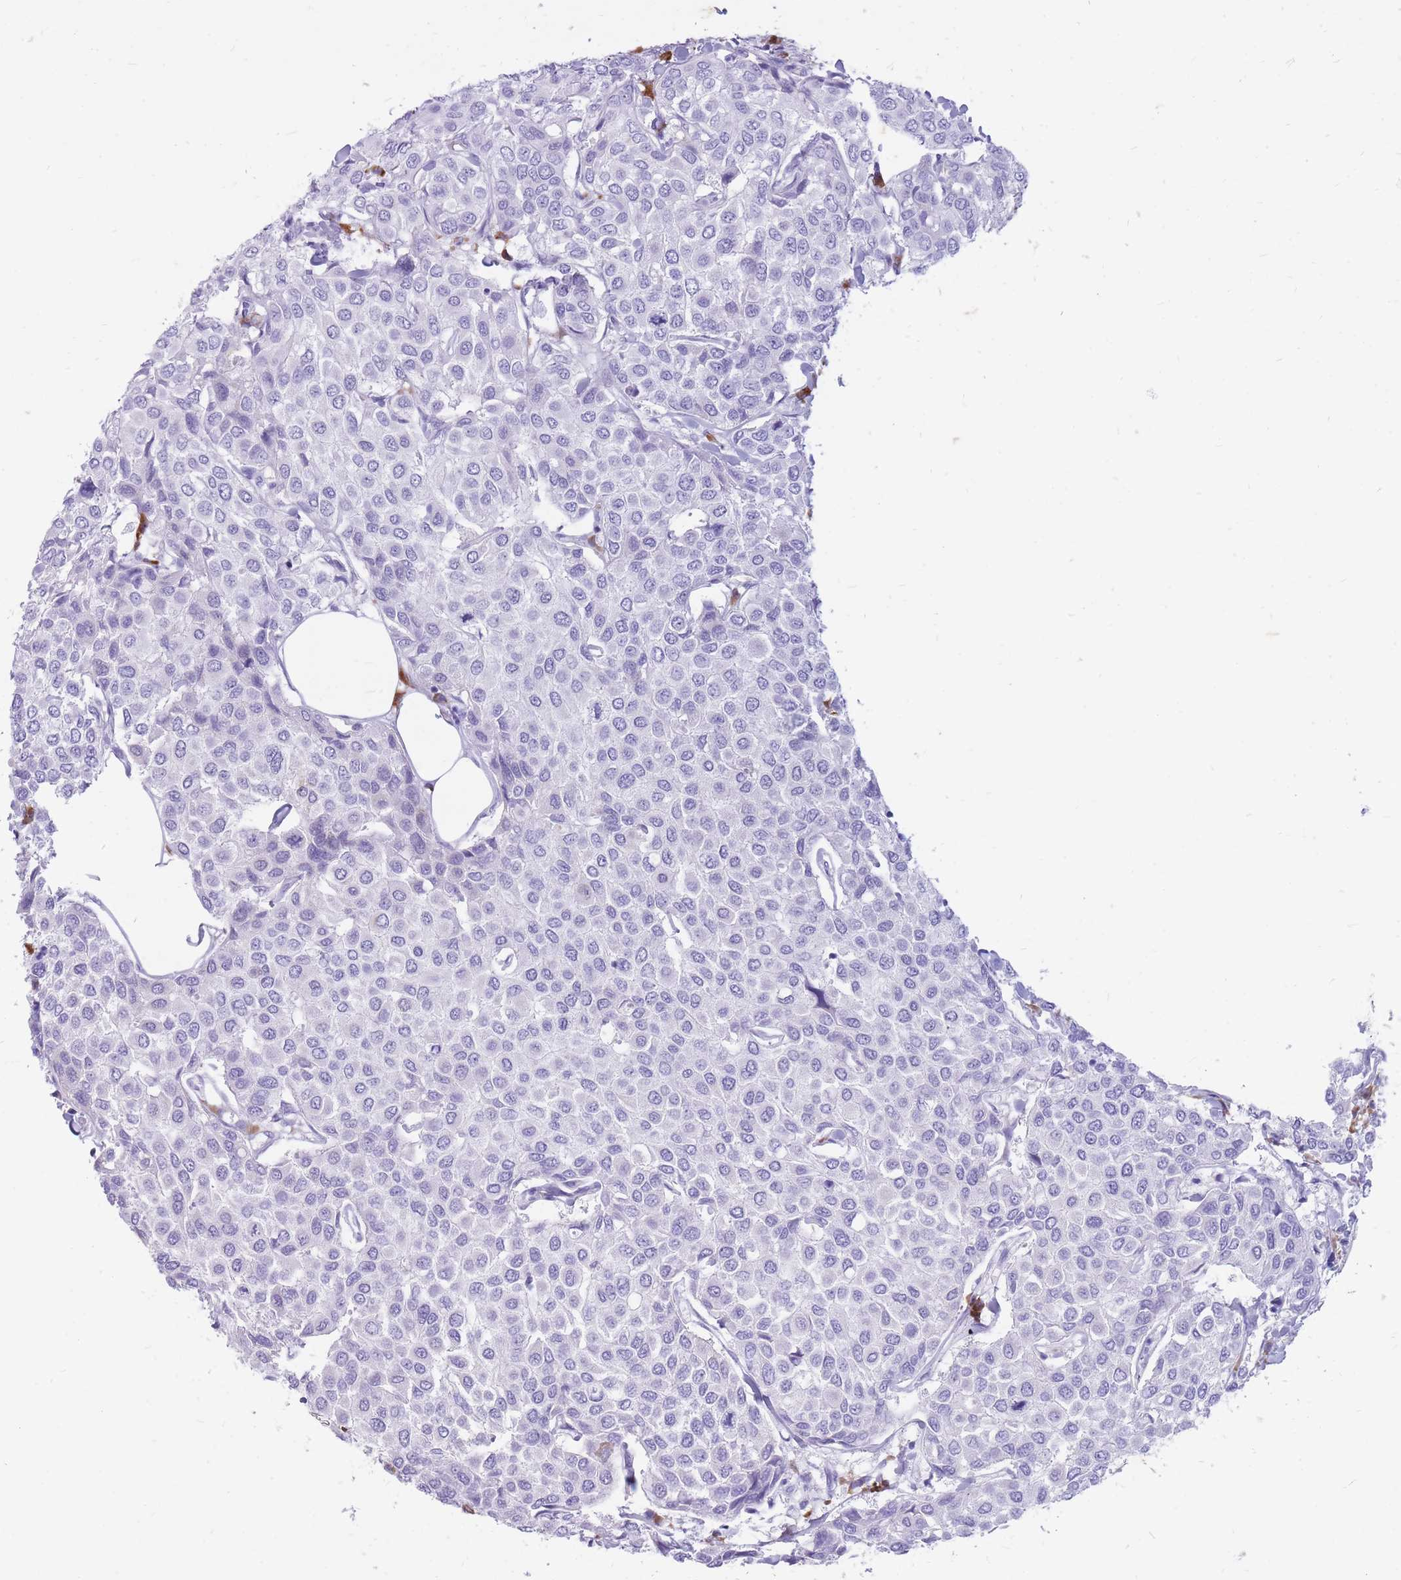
{"staining": {"intensity": "negative", "quantity": "none", "location": "none"}, "tissue": "breast cancer", "cell_type": "Tumor cells", "image_type": "cancer", "snomed": [{"axis": "morphology", "description": "Duct carcinoma"}, {"axis": "topography", "description": "Breast"}], "caption": "The image exhibits no significant staining in tumor cells of breast intraductal carcinoma.", "gene": "ZFP37", "patient": {"sex": "female", "age": 55}}